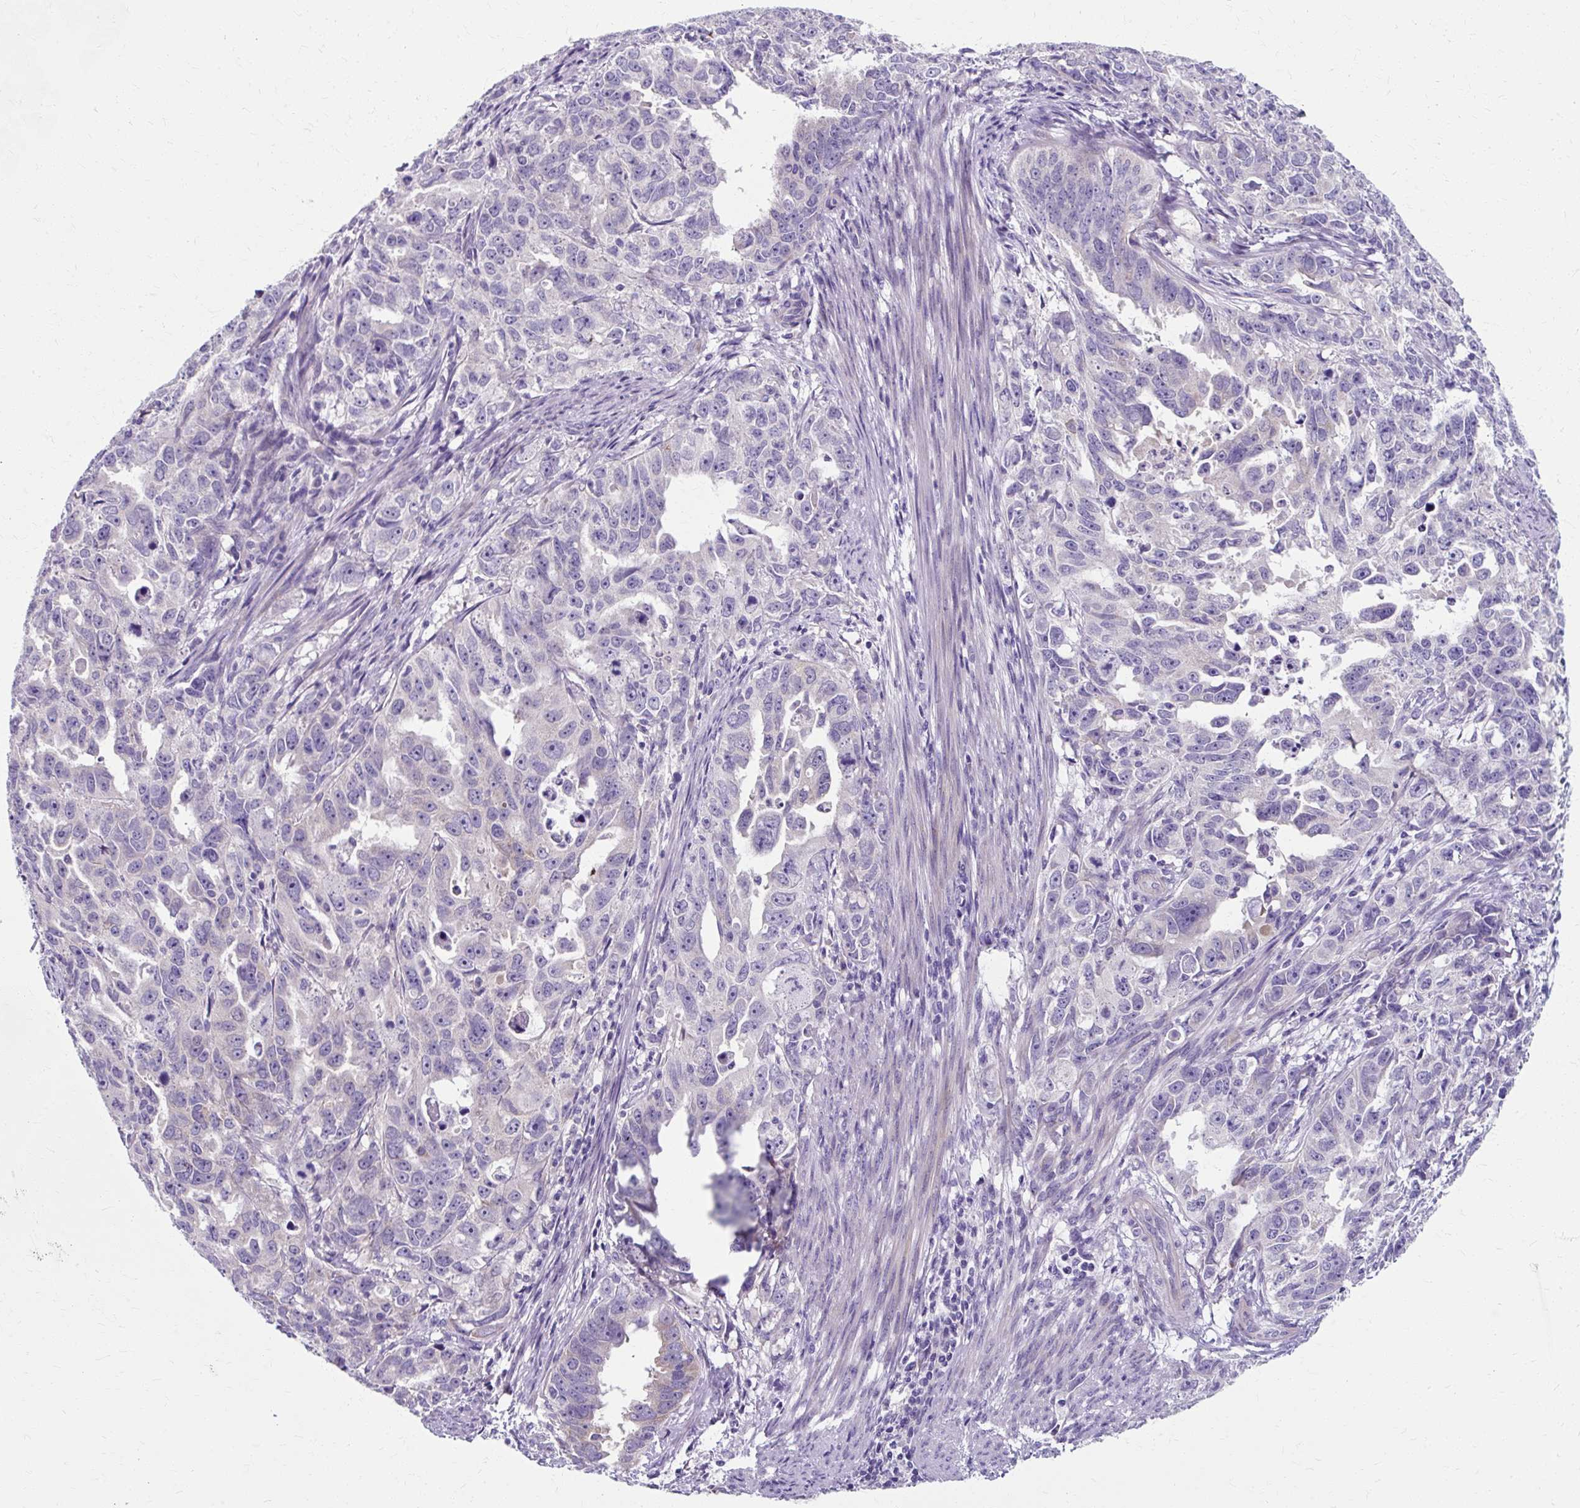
{"staining": {"intensity": "negative", "quantity": "none", "location": "none"}, "tissue": "endometrial cancer", "cell_type": "Tumor cells", "image_type": "cancer", "snomed": [{"axis": "morphology", "description": "Adenocarcinoma, NOS"}, {"axis": "topography", "description": "Endometrium"}], "caption": "This is a photomicrograph of immunohistochemistry (IHC) staining of endometrial adenocarcinoma, which shows no expression in tumor cells. (DAB (3,3'-diaminobenzidine) immunohistochemistry visualized using brightfield microscopy, high magnification).", "gene": "ZNF555", "patient": {"sex": "female", "age": 65}}